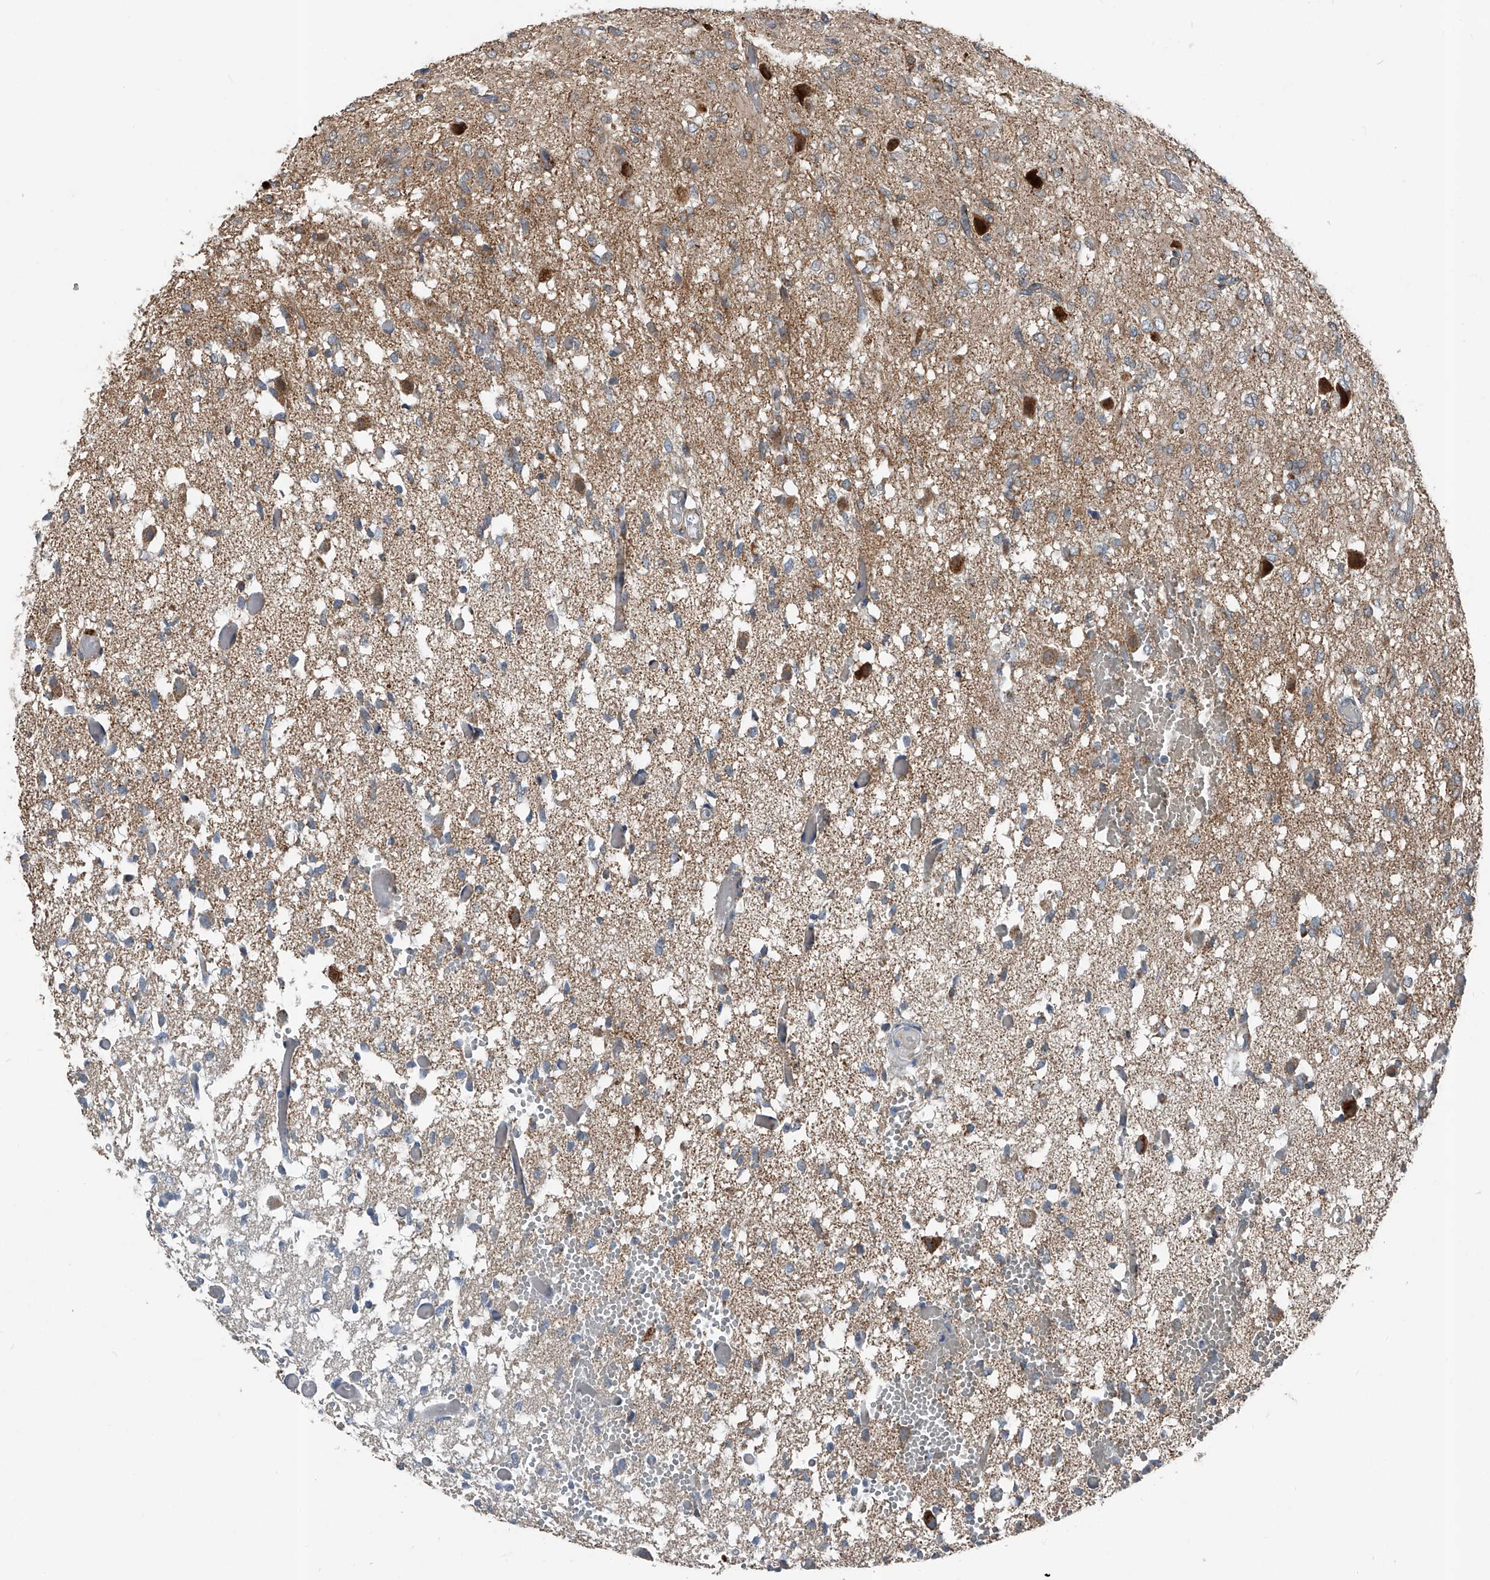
{"staining": {"intensity": "moderate", "quantity": "<25%", "location": "cytoplasmic/membranous"}, "tissue": "glioma", "cell_type": "Tumor cells", "image_type": "cancer", "snomed": [{"axis": "morphology", "description": "Glioma, malignant, High grade"}, {"axis": "topography", "description": "Brain"}], "caption": "This is an image of IHC staining of high-grade glioma (malignant), which shows moderate expression in the cytoplasmic/membranous of tumor cells.", "gene": "CHRNA7", "patient": {"sex": "female", "age": 59}}